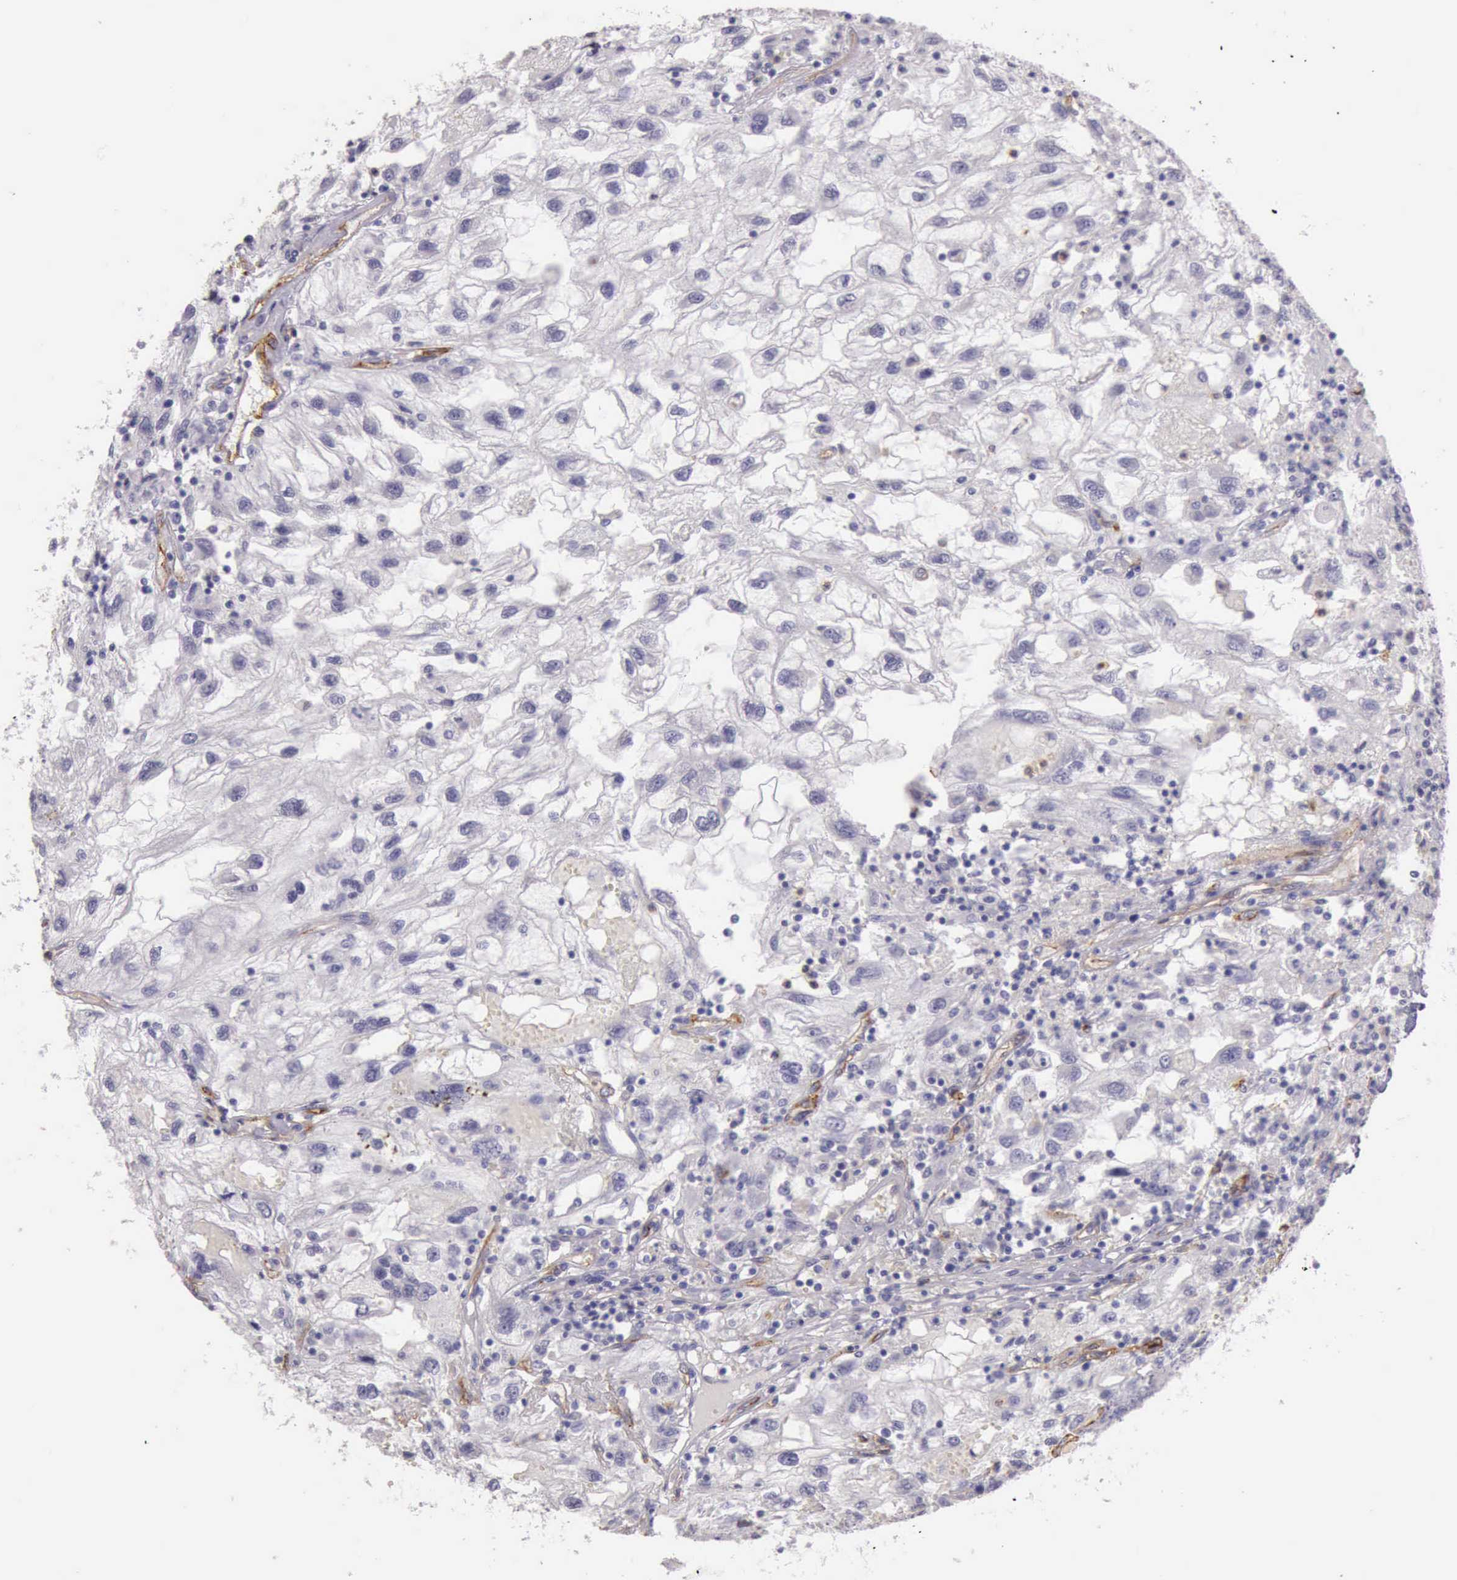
{"staining": {"intensity": "negative", "quantity": "none", "location": "none"}, "tissue": "renal cancer", "cell_type": "Tumor cells", "image_type": "cancer", "snomed": [{"axis": "morphology", "description": "Normal tissue, NOS"}, {"axis": "morphology", "description": "Adenocarcinoma, NOS"}, {"axis": "topography", "description": "Kidney"}], "caption": "This is an immunohistochemistry (IHC) image of renal cancer (adenocarcinoma). There is no staining in tumor cells.", "gene": "TCEANC", "patient": {"sex": "male", "age": 71}}